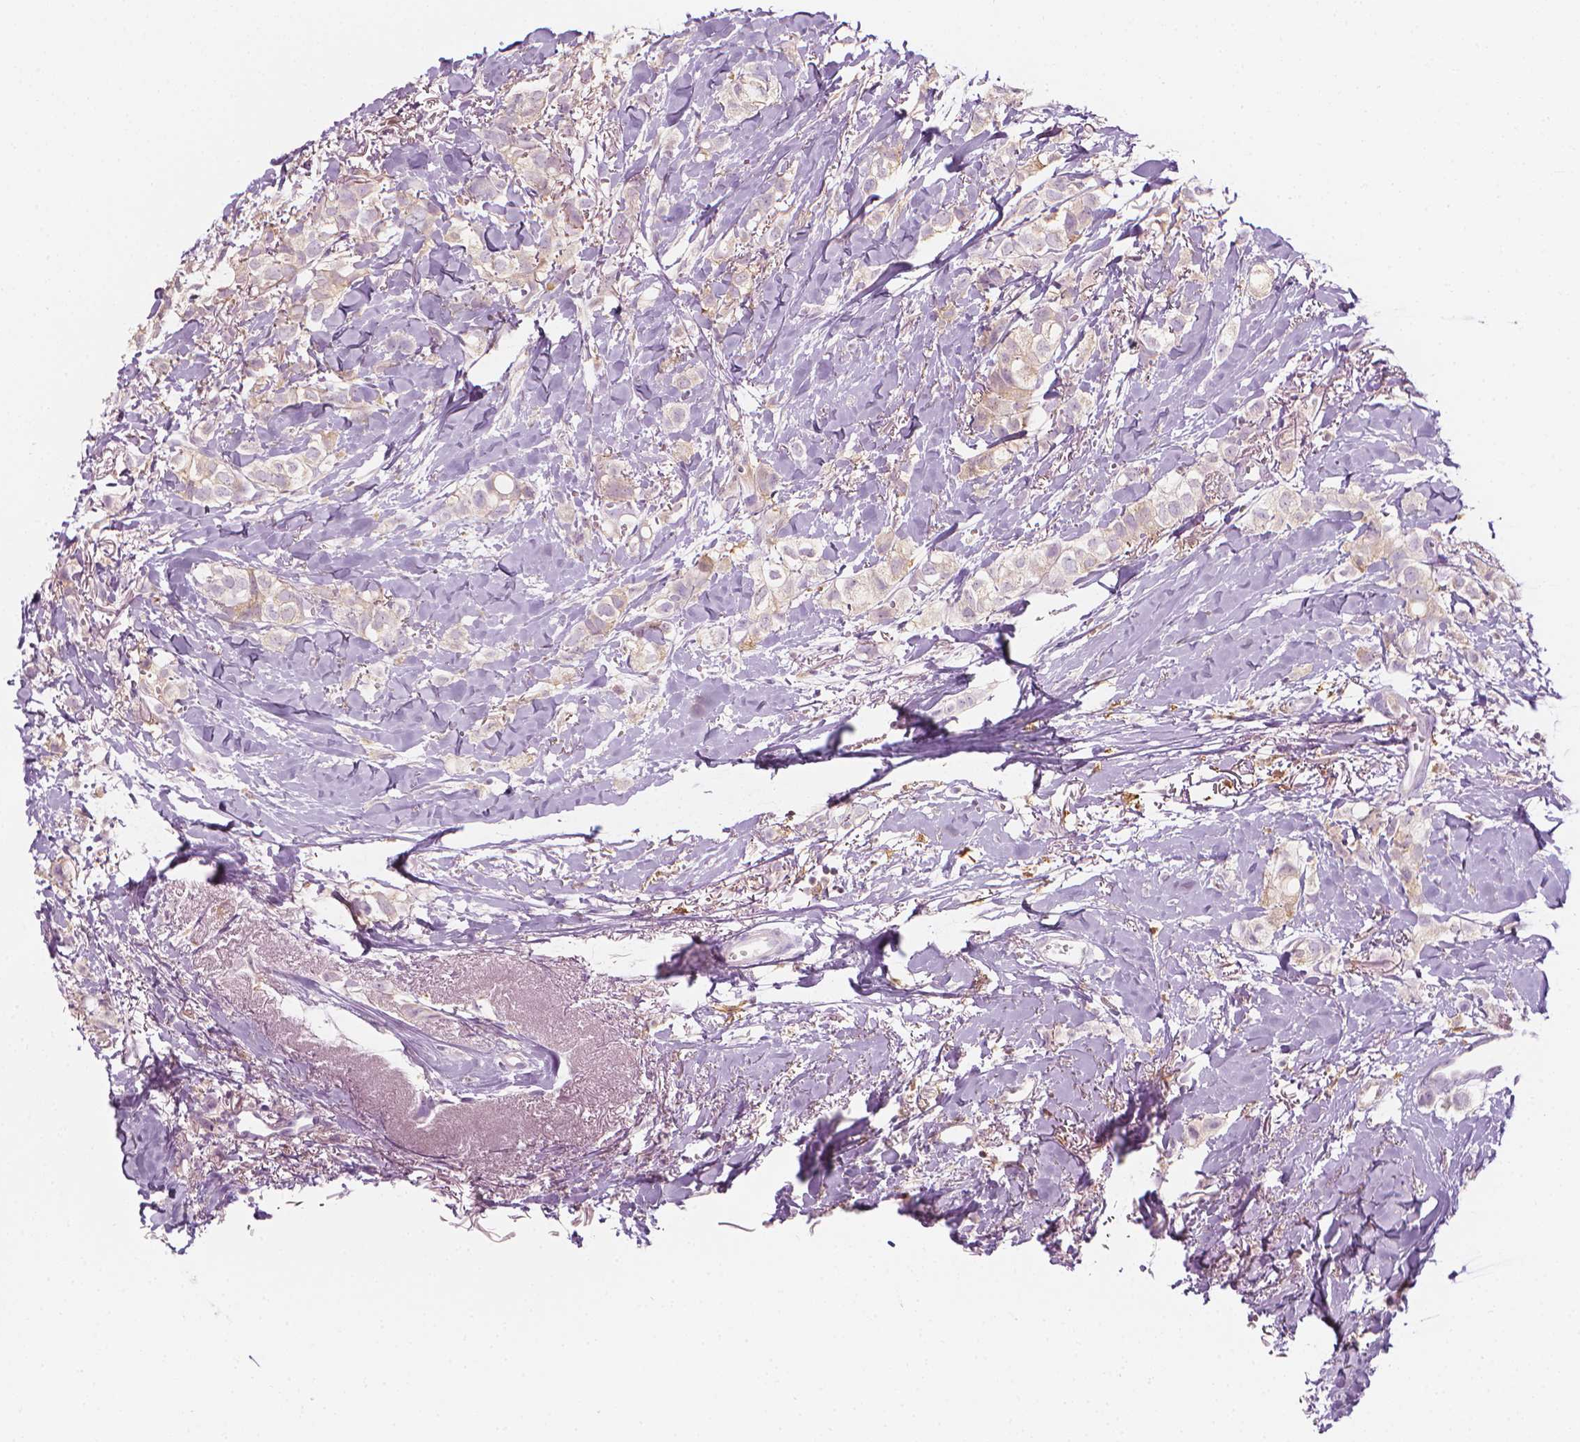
{"staining": {"intensity": "negative", "quantity": "none", "location": "none"}, "tissue": "breast cancer", "cell_type": "Tumor cells", "image_type": "cancer", "snomed": [{"axis": "morphology", "description": "Duct carcinoma"}, {"axis": "topography", "description": "Breast"}], "caption": "The photomicrograph exhibits no staining of tumor cells in infiltrating ductal carcinoma (breast).", "gene": "SHMT1", "patient": {"sex": "female", "age": 85}}